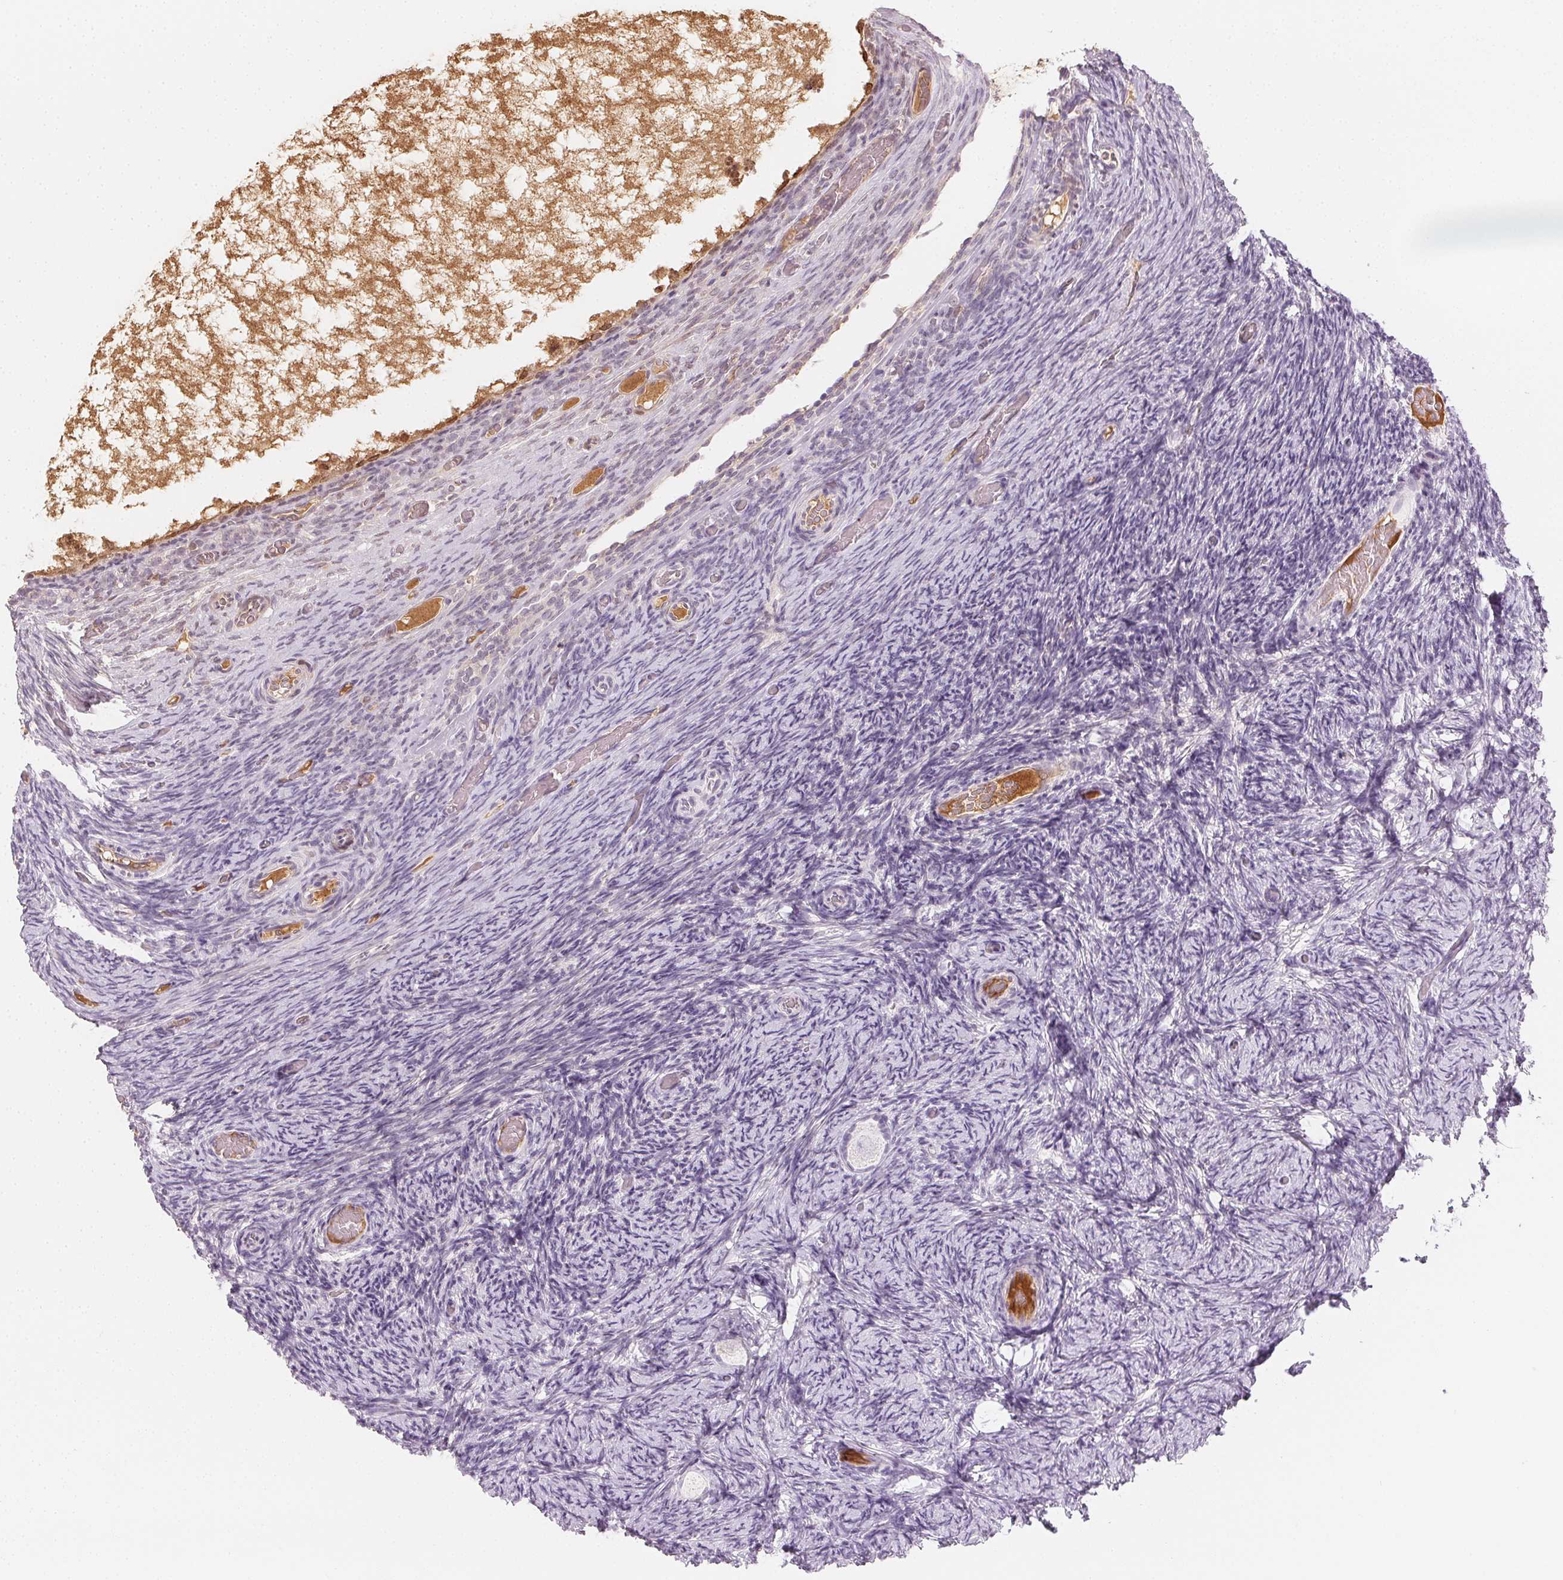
{"staining": {"intensity": "negative", "quantity": "none", "location": "none"}, "tissue": "ovary", "cell_type": "Follicle cells", "image_type": "normal", "snomed": [{"axis": "morphology", "description": "Normal tissue, NOS"}, {"axis": "topography", "description": "Ovary"}], "caption": "Immunohistochemistry (IHC) photomicrograph of normal ovary stained for a protein (brown), which exhibits no expression in follicle cells.", "gene": "AFM", "patient": {"sex": "female", "age": 34}}